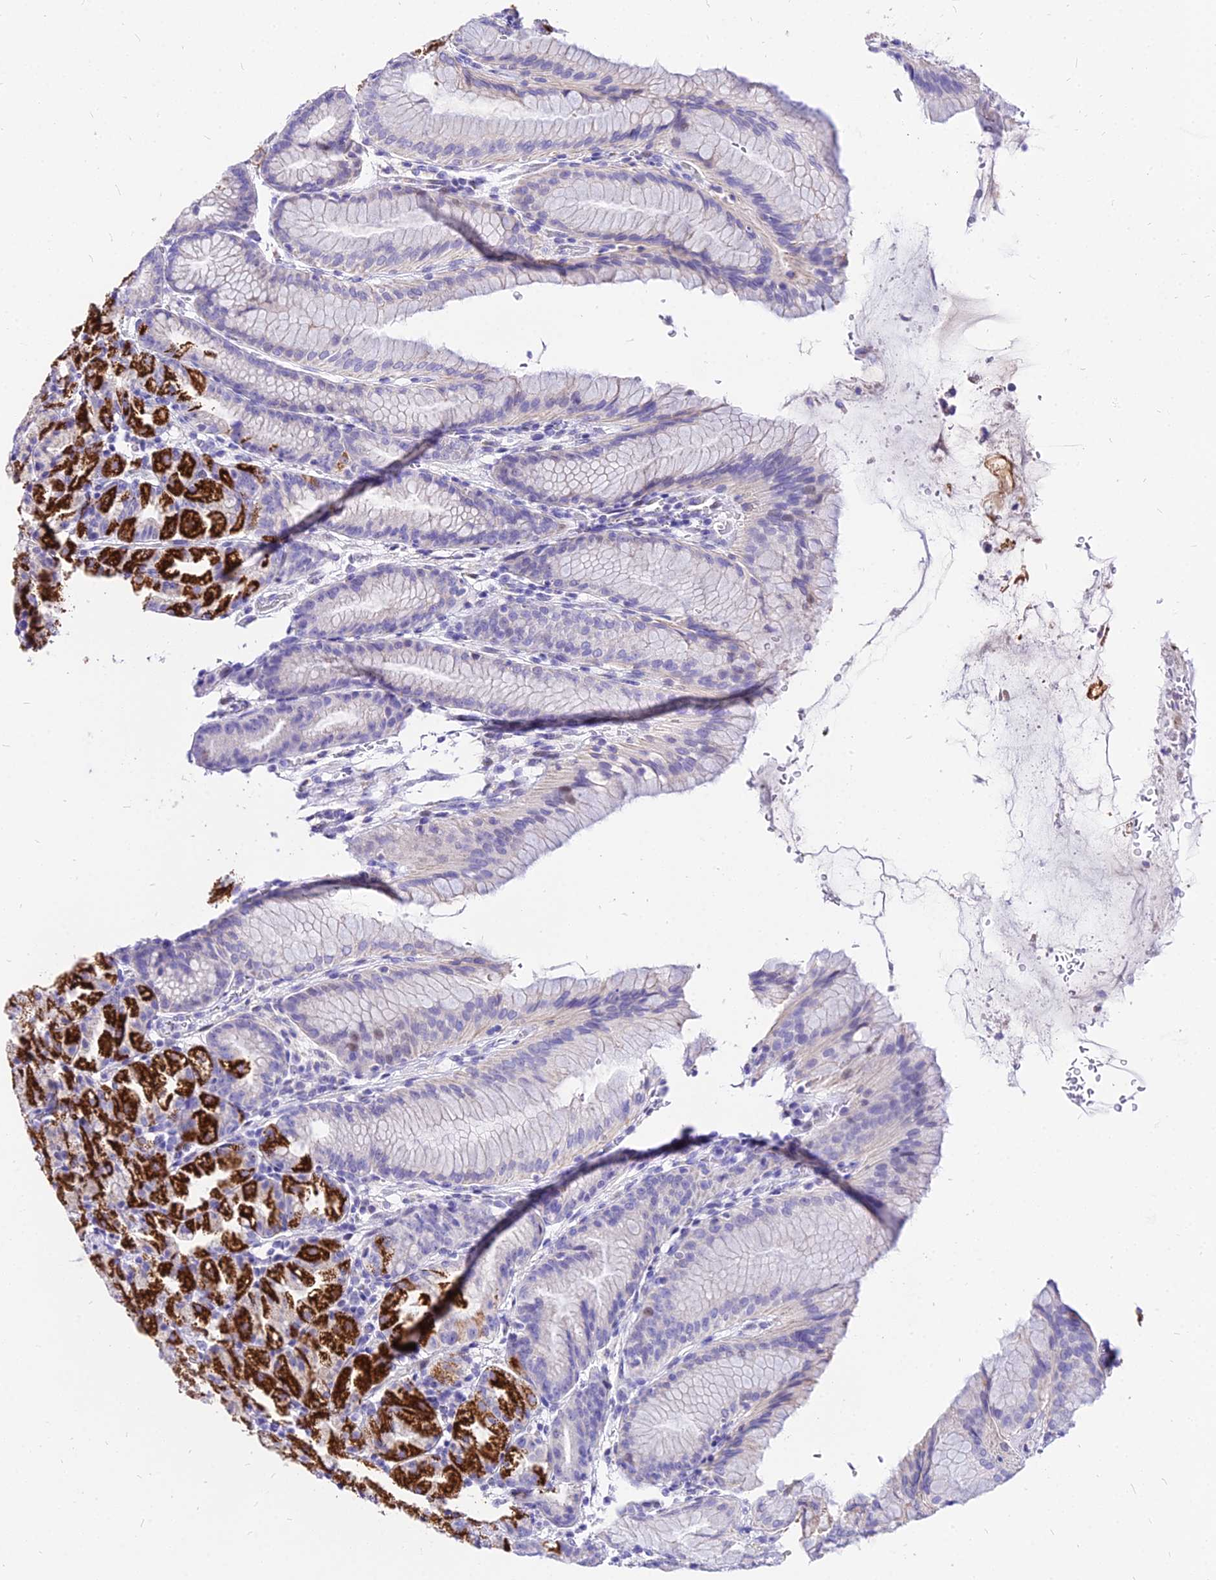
{"staining": {"intensity": "strong", "quantity": "25%-75%", "location": "cytoplasmic/membranous"}, "tissue": "stomach", "cell_type": "Glandular cells", "image_type": "normal", "snomed": [{"axis": "morphology", "description": "Normal tissue, NOS"}, {"axis": "topography", "description": "Stomach, upper"}], "caption": "Immunohistochemistry image of unremarkable stomach: stomach stained using immunohistochemistry (IHC) demonstrates high levels of strong protein expression localized specifically in the cytoplasmic/membranous of glandular cells, appearing as a cytoplasmic/membranous brown color.", "gene": "CARD18", "patient": {"sex": "male", "age": 48}}